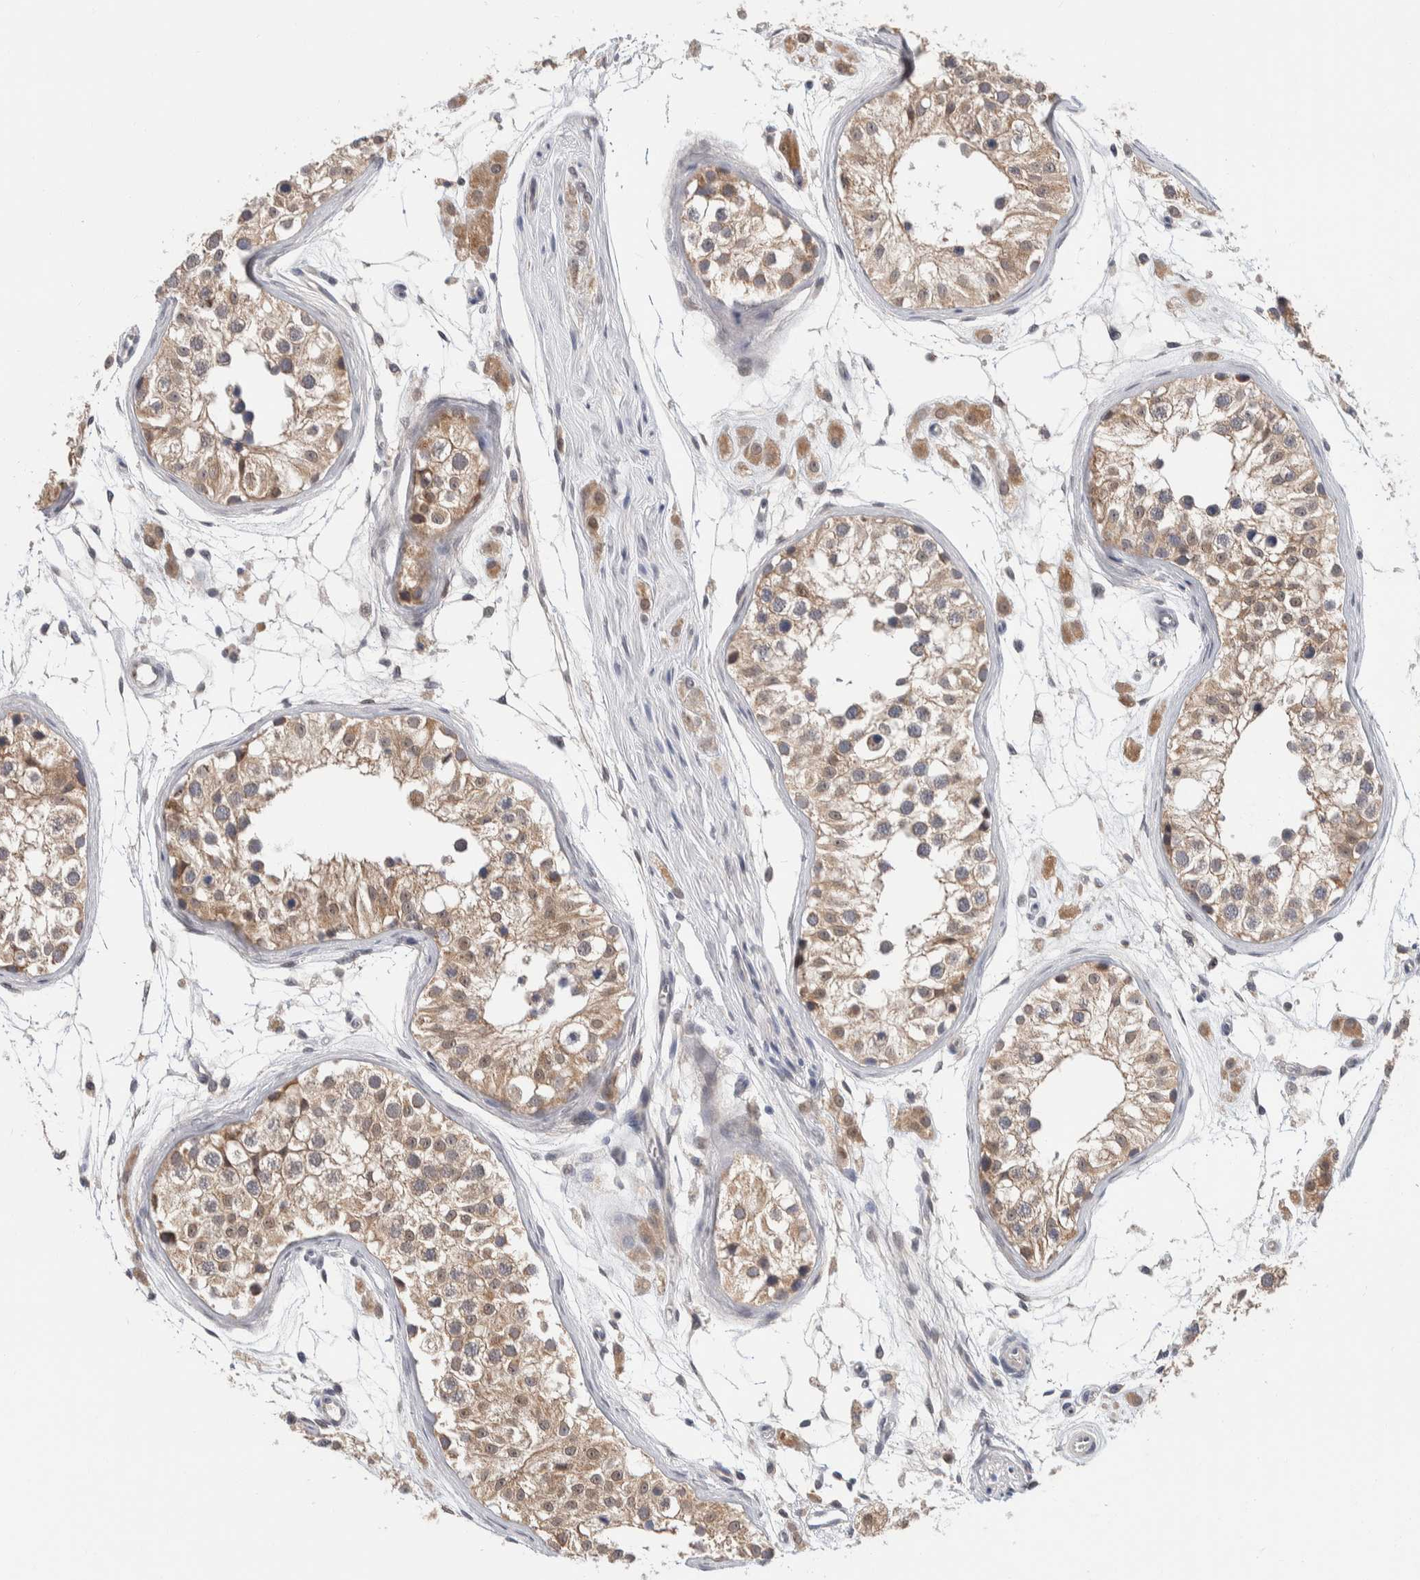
{"staining": {"intensity": "weak", "quantity": ">75%", "location": "cytoplasmic/membranous"}, "tissue": "testis", "cell_type": "Cells in seminiferous ducts", "image_type": "normal", "snomed": [{"axis": "morphology", "description": "Normal tissue, NOS"}, {"axis": "morphology", "description": "Adenocarcinoma, metastatic, NOS"}, {"axis": "topography", "description": "Testis"}], "caption": "Cells in seminiferous ducts show low levels of weak cytoplasmic/membranous expression in approximately >75% of cells in benign human testis.", "gene": "SHPK", "patient": {"sex": "male", "age": 26}}